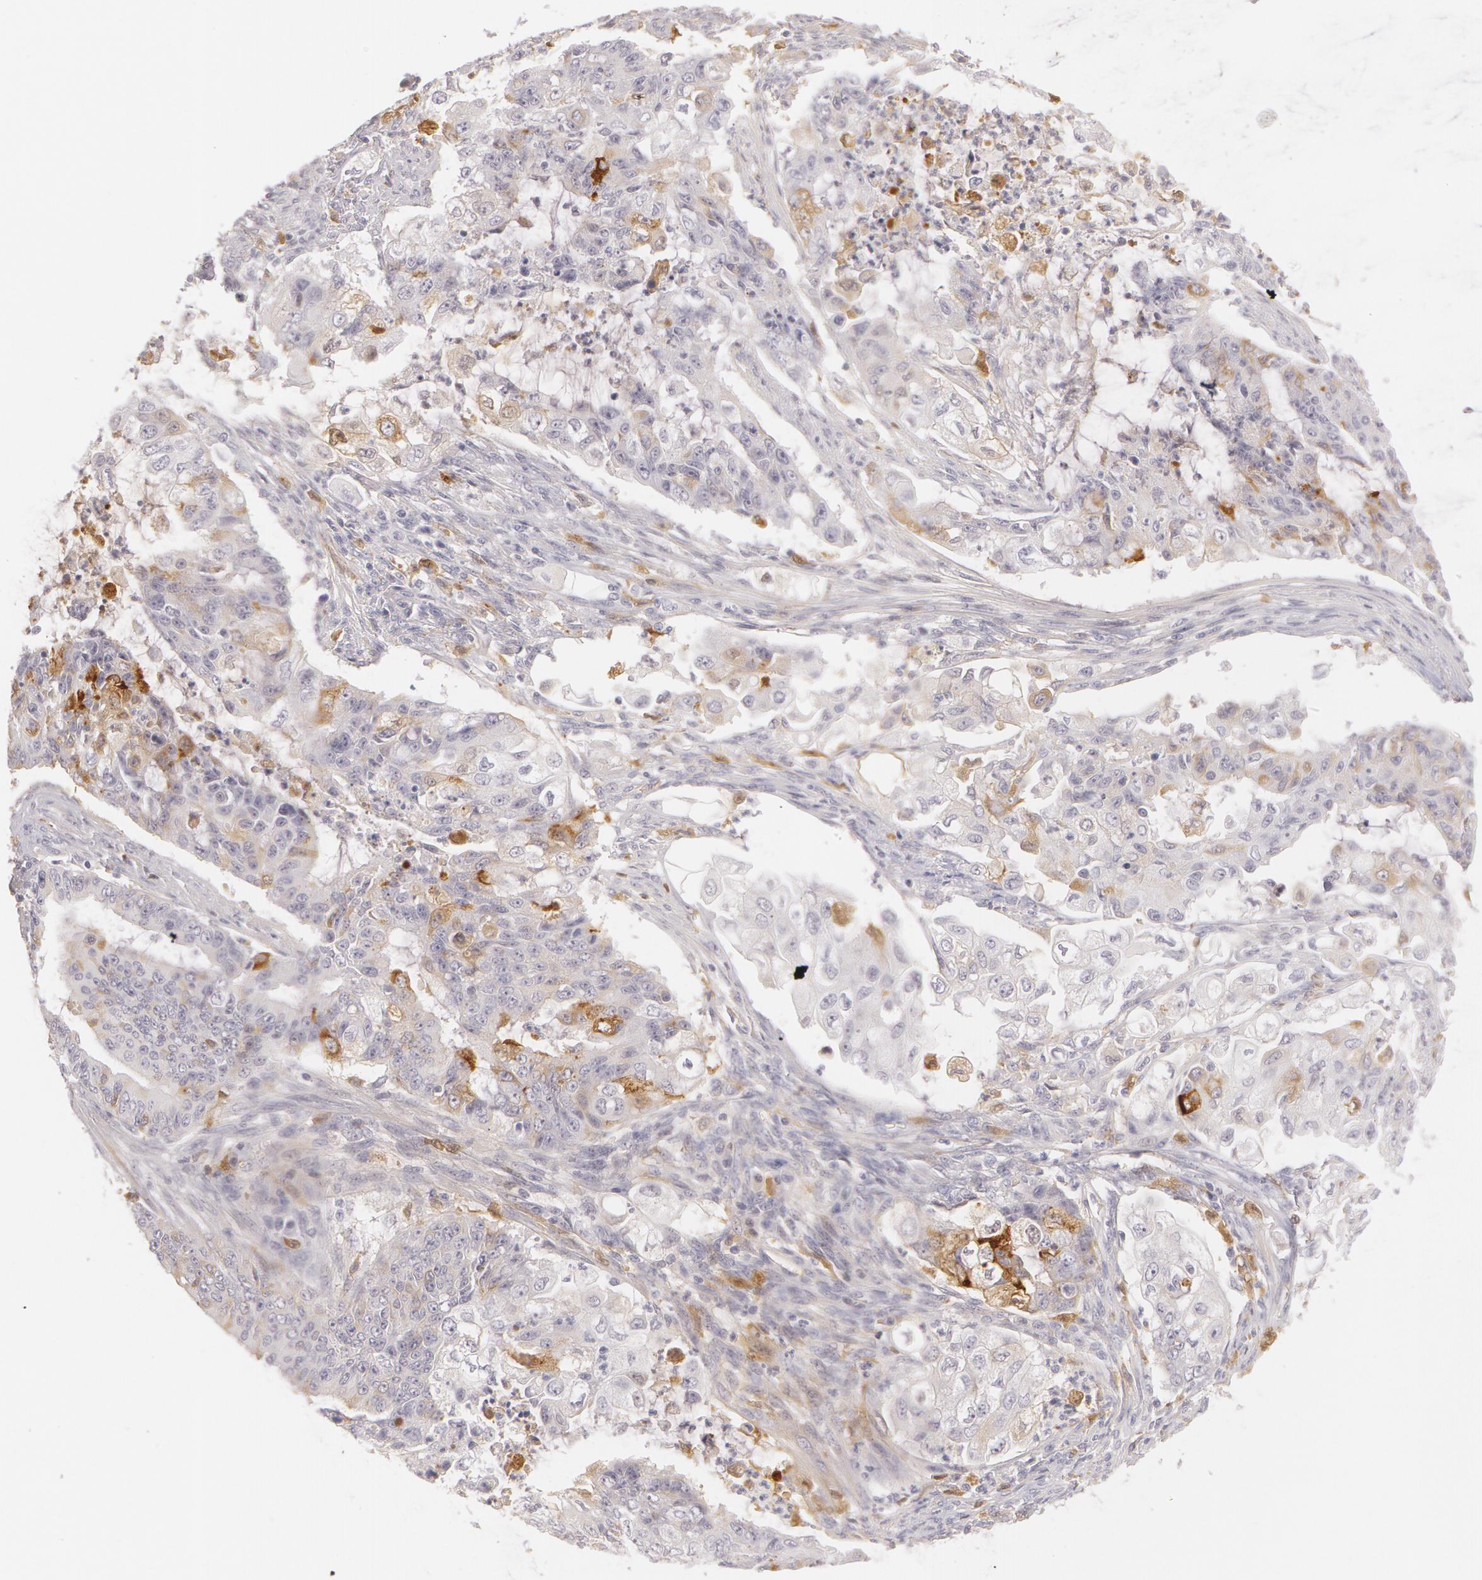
{"staining": {"intensity": "weak", "quantity": "<25%", "location": "cytoplasmic/membranous"}, "tissue": "endometrial cancer", "cell_type": "Tumor cells", "image_type": "cancer", "snomed": [{"axis": "morphology", "description": "Adenocarcinoma, NOS"}, {"axis": "topography", "description": "Endometrium"}], "caption": "High magnification brightfield microscopy of endometrial adenocarcinoma stained with DAB (3,3'-diaminobenzidine) (brown) and counterstained with hematoxylin (blue): tumor cells show no significant staining. (Immunohistochemistry, brightfield microscopy, high magnification).", "gene": "LBP", "patient": {"sex": "female", "age": 75}}